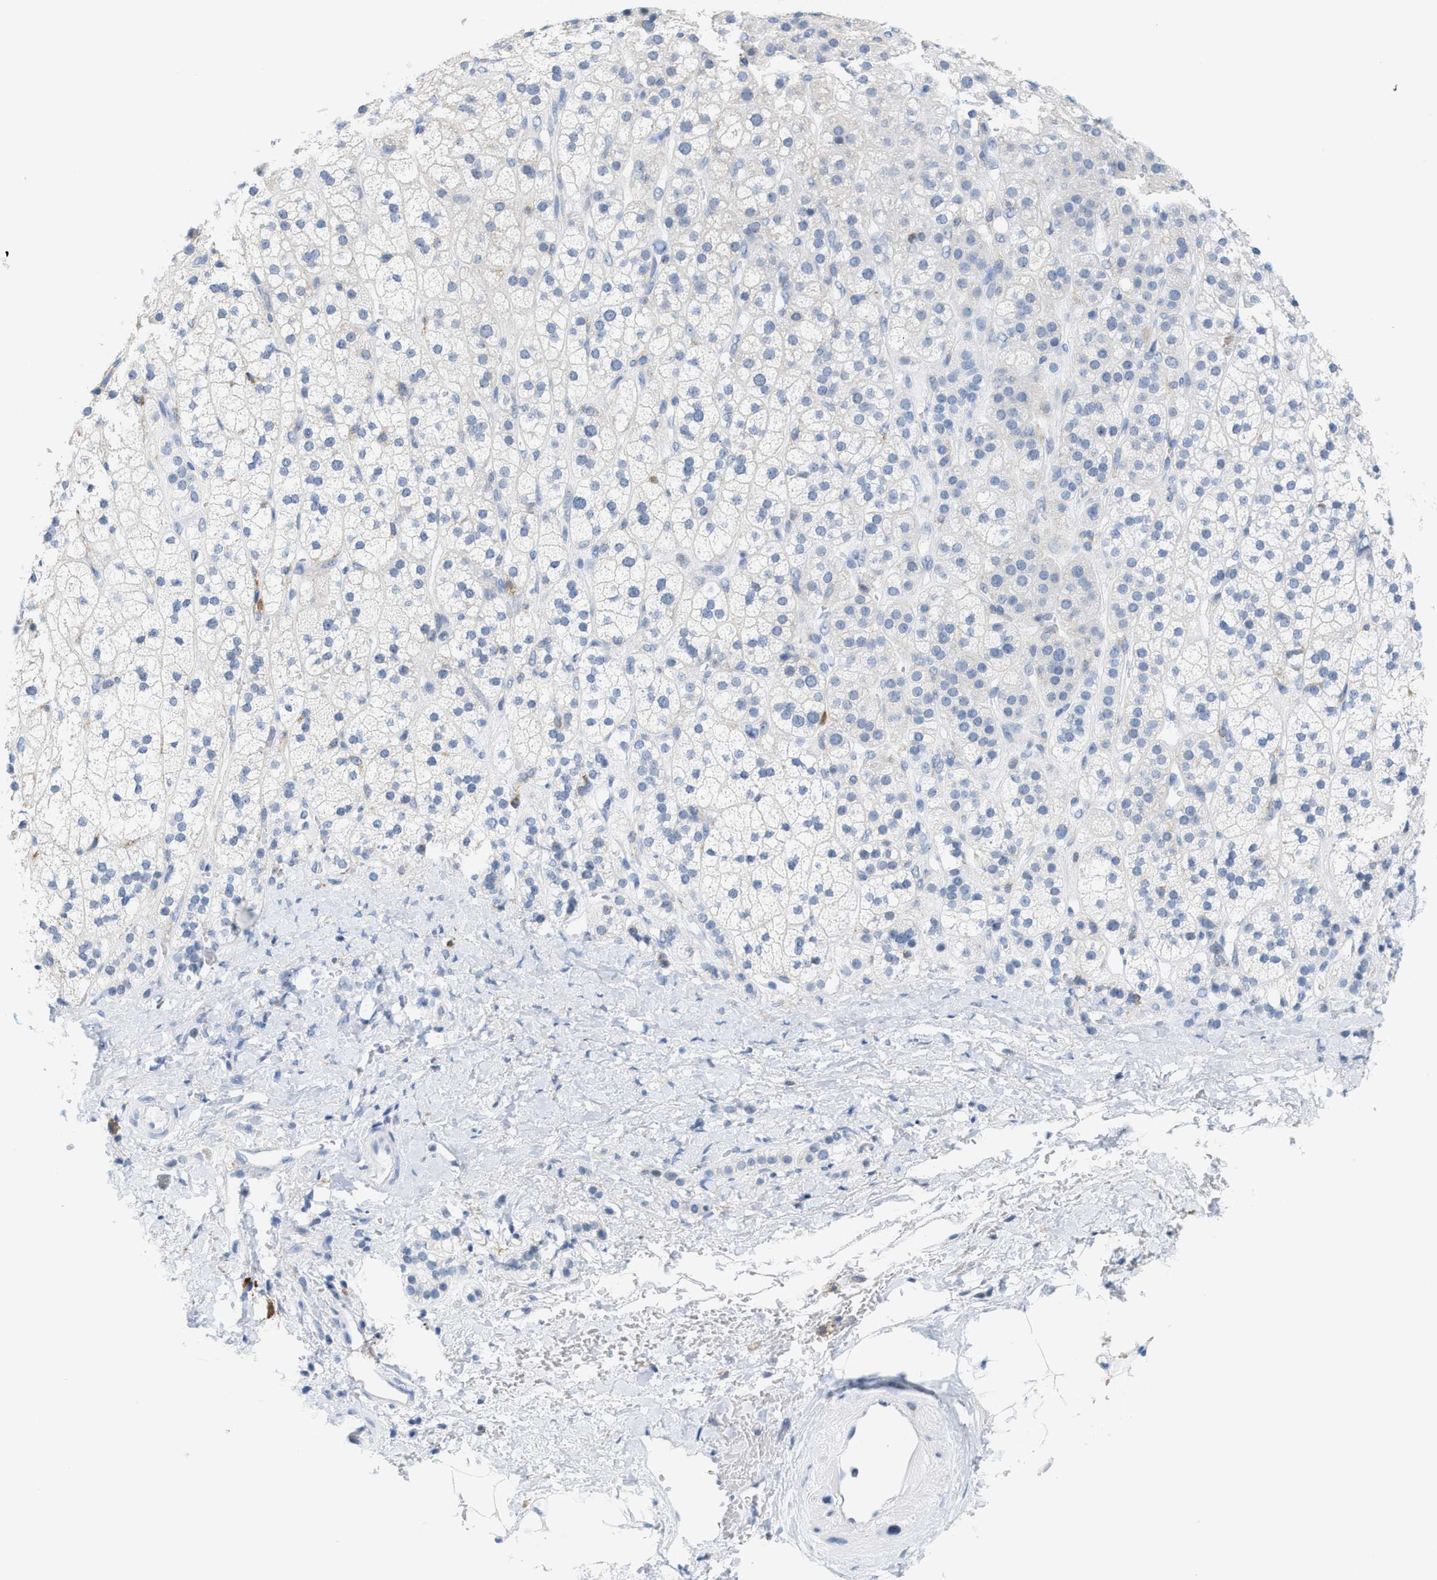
{"staining": {"intensity": "negative", "quantity": "none", "location": "none"}, "tissue": "adrenal gland", "cell_type": "Glandular cells", "image_type": "normal", "snomed": [{"axis": "morphology", "description": "Normal tissue, NOS"}, {"axis": "topography", "description": "Adrenal gland"}], "caption": "Adrenal gland was stained to show a protein in brown. There is no significant positivity in glandular cells. Brightfield microscopy of immunohistochemistry stained with DAB (3,3'-diaminobenzidine) (brown) and hematoxylin (blue), captured at high magnification.", "gene": "KIFC3", "patient": {"sex": "male", "age": 56}}